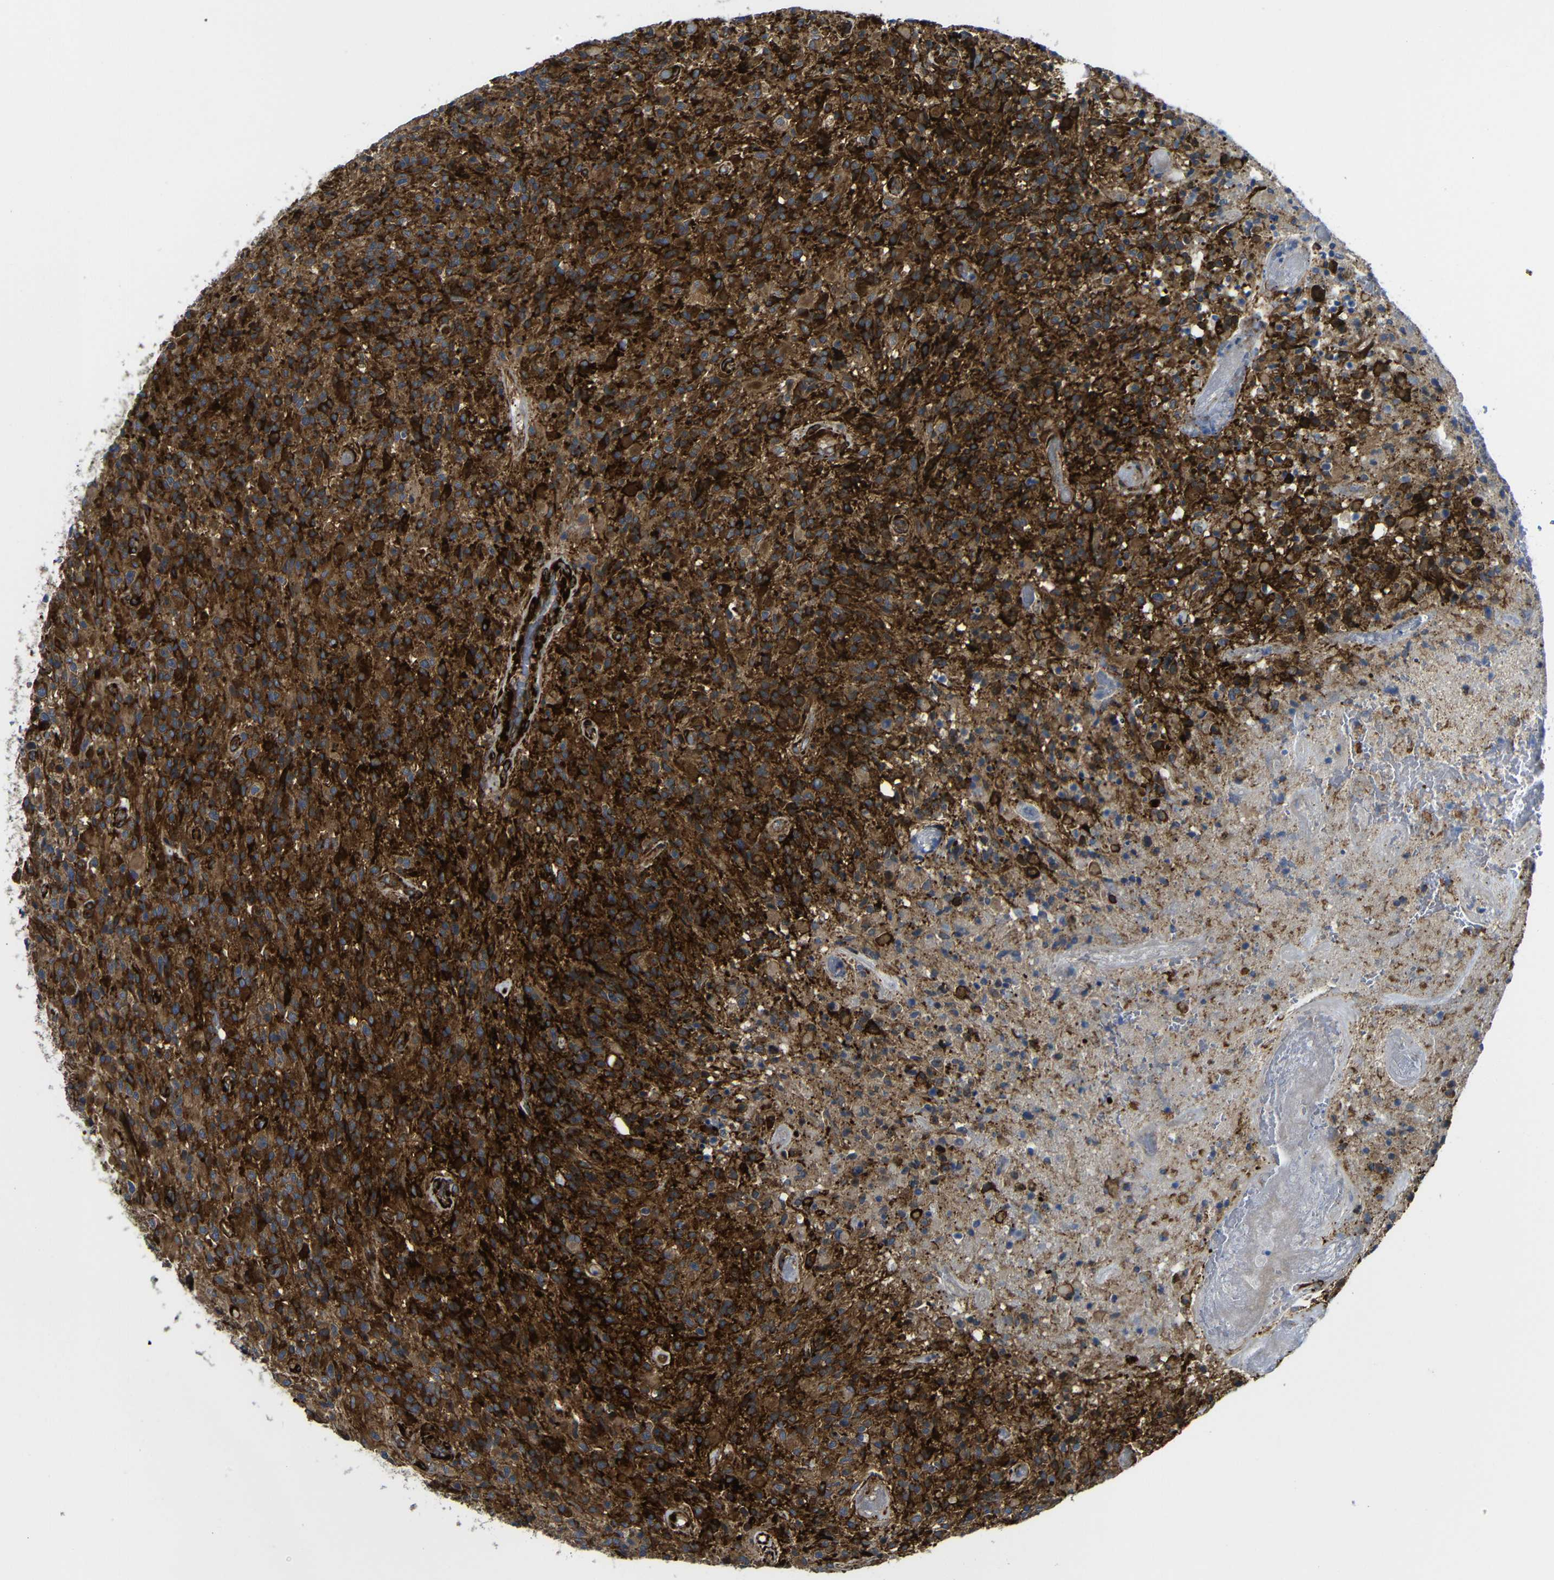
{"staining": {"intensity": "strong", "quantity": ">75%", "location": "cytoplasmic/membranous"}, "tissue": "glioma", "cell_type": "Tumor cells", "image_type": "cancer", "snomed": [{"axis": "morphology", "description": "Glioma, malignant, High grade"}, {"axis": "topography", "description": "Brain"}], "caption": "Glioma stained with IHC shows strong cytoplasmic/membranous expression in approximately >75% of tumor cells. (DAB (3,3'-diaminobenzidine) IHC with brightfield microscopy, high magnification).", "gene": "PARP14", "patient": {"sex": "male", "age": 71}}